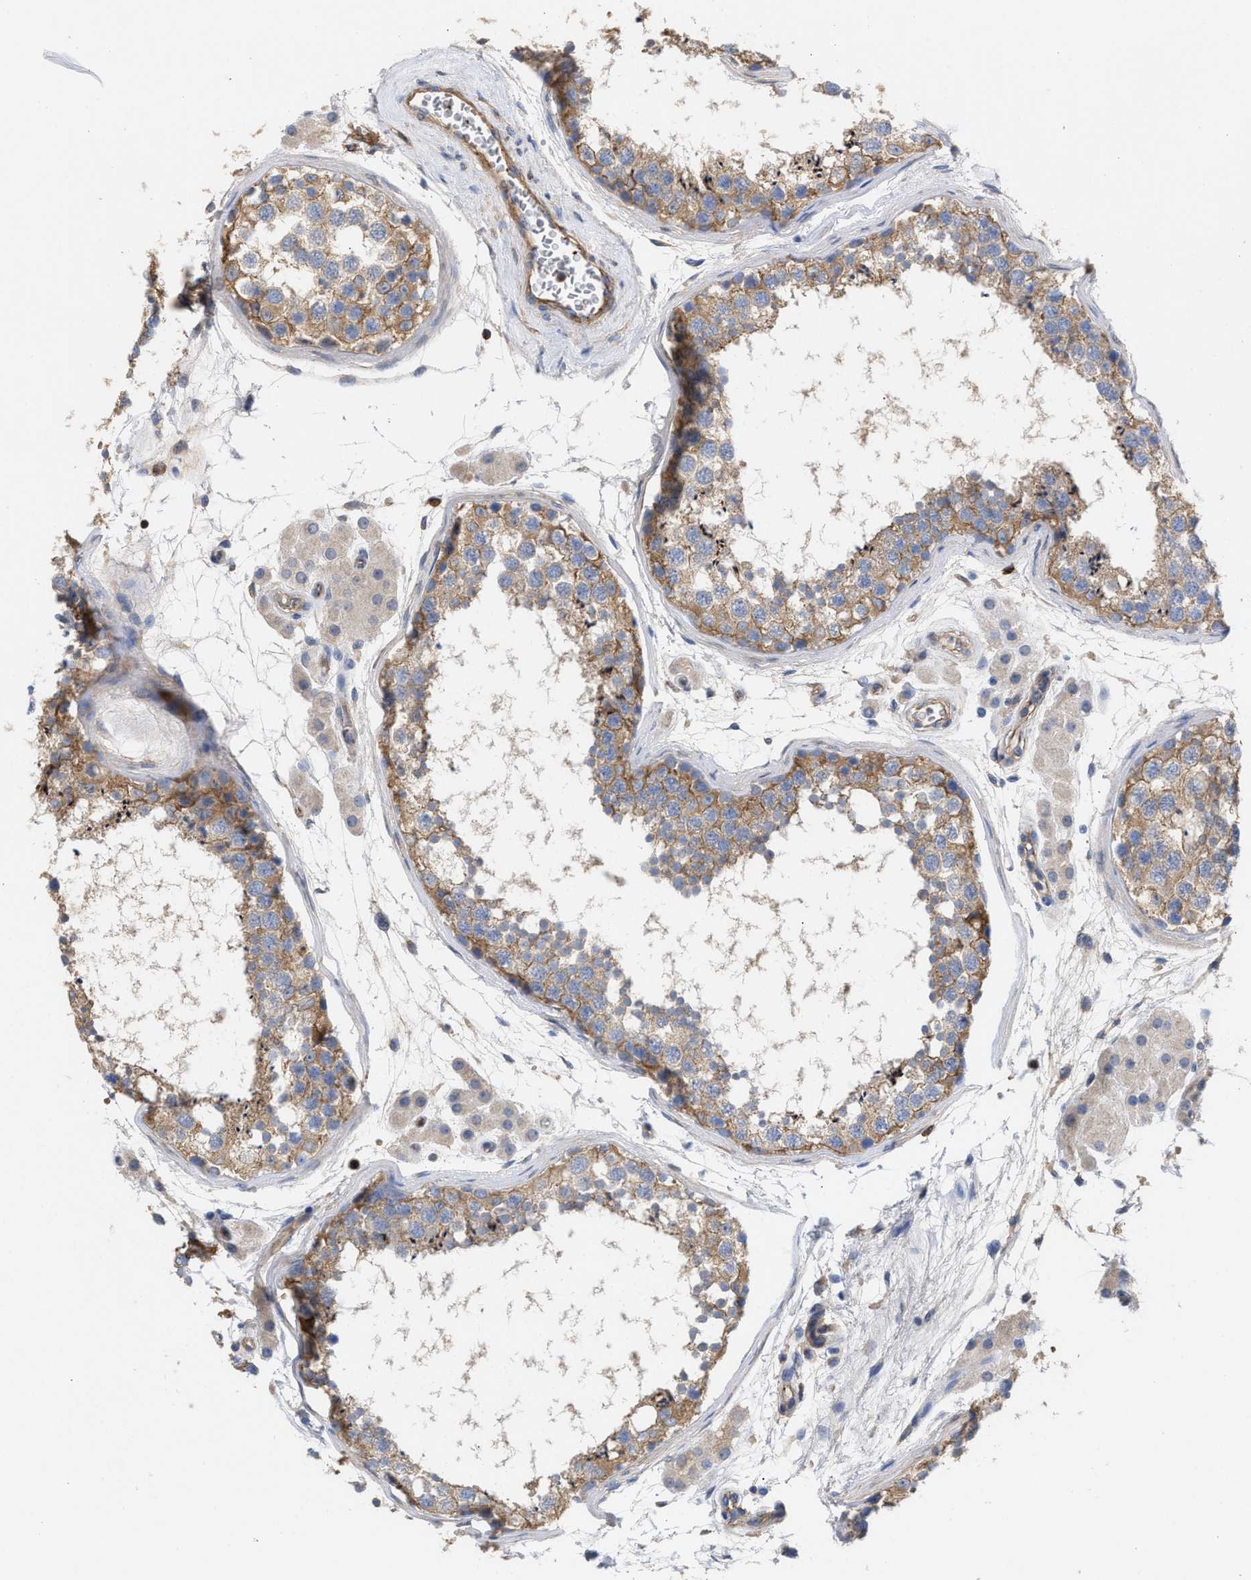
{"staining": {"intensity": "moderate", "quantity": "25%-75%", "location": "cytoplasmic/membranous"}, "tissue": "testis", "cell_type": "Cells in seminiferous ducts", "image_type": "normal", "snomed": [{"axis": "morphology", "description": "Normal tissue, NOS"}, {"axis": "topography", "description": "Testis"}], "caption": "Immunohistochemistry photomicrograph of benign human testis stained for a protein (brown), which demonstrates medium levels of moderate cytoplasmic/membranous staining in approximately 25%-75% of cells in seminiferous ducts.", "gene": "HS3ST5", "patient": {"sex": "male", "age": 56}}